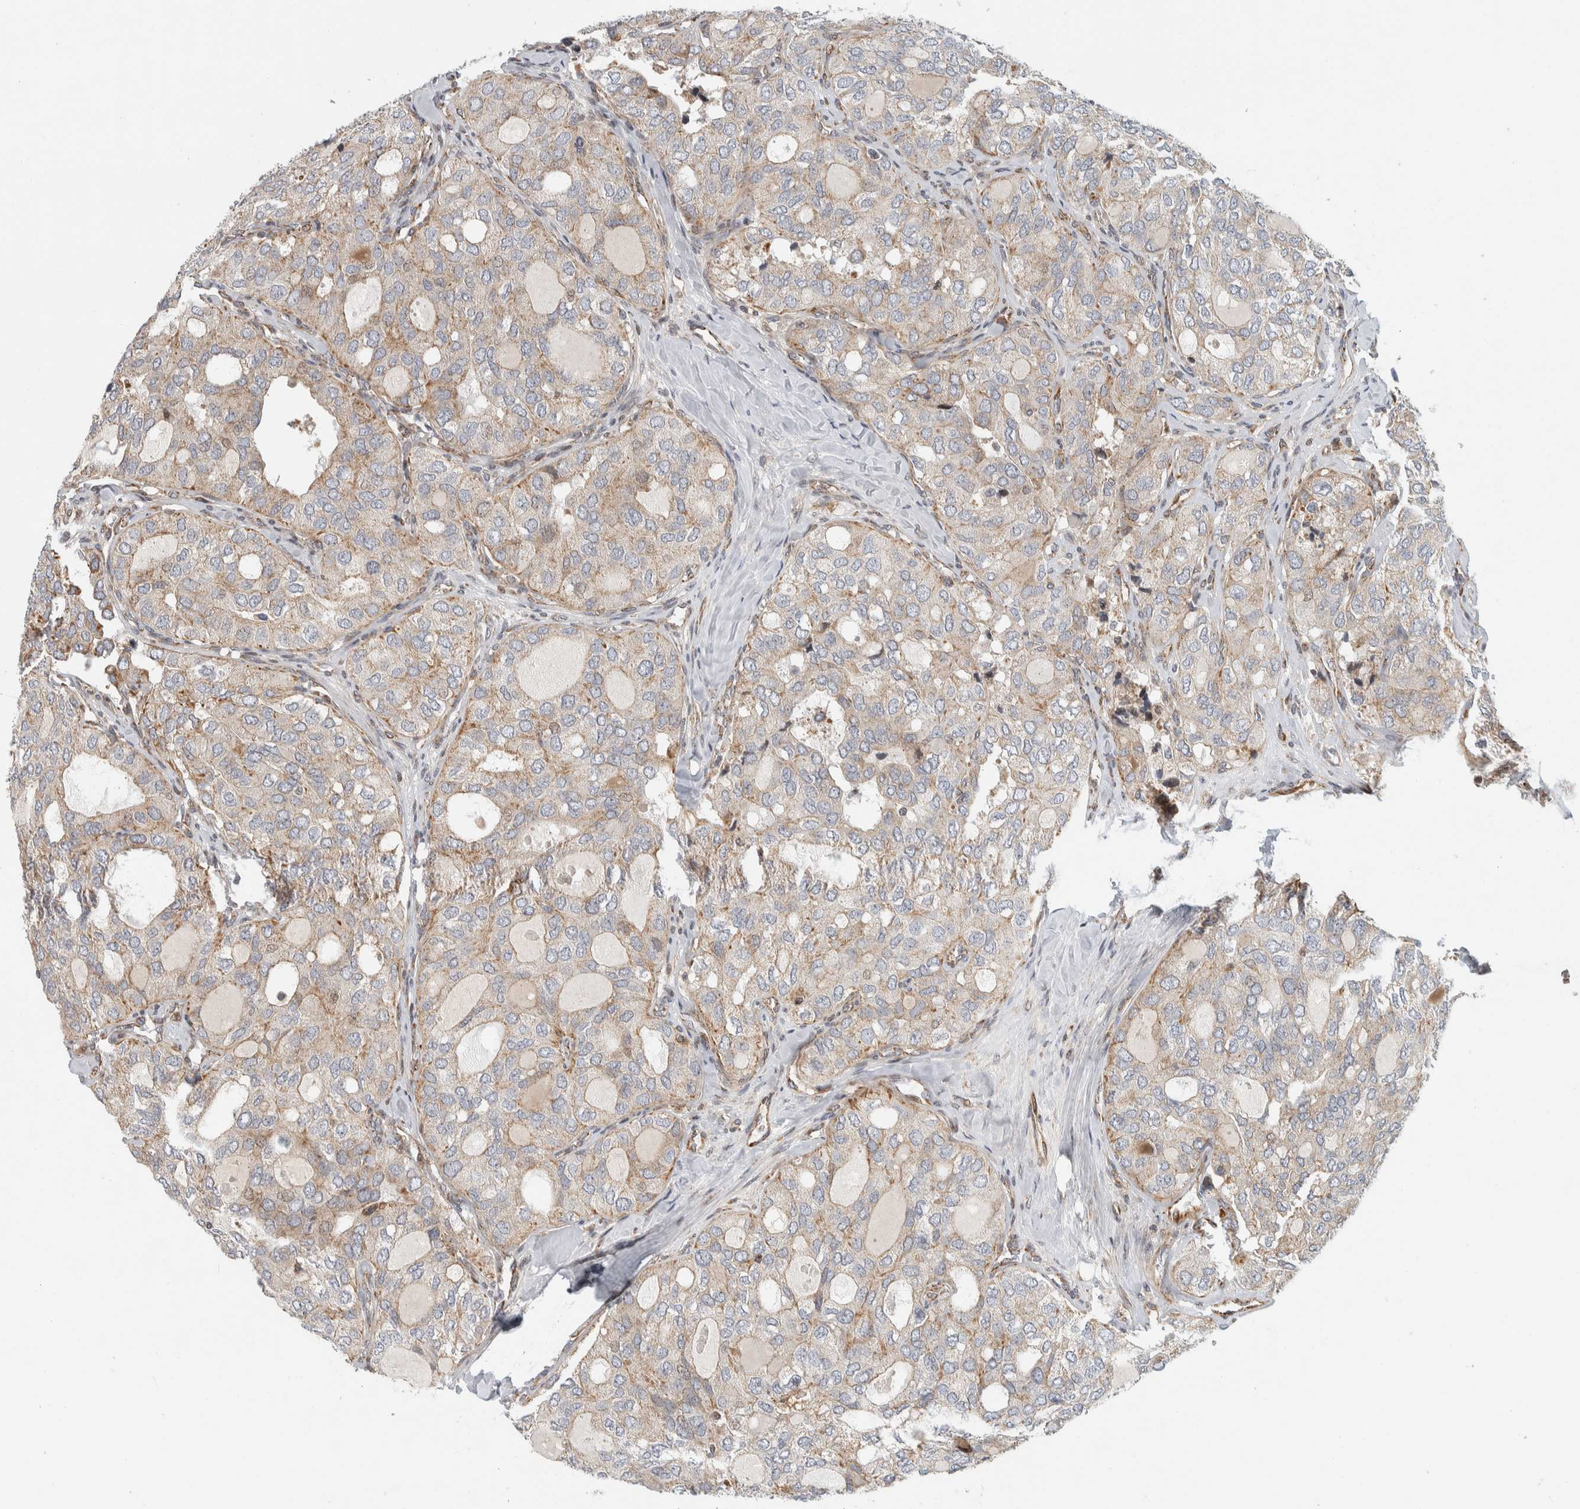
{"staining": {"intensity": "weak", "quantity": "25%-75%", "location": "cytoplasmic/membranous"}, "tissue": "thyroid cancer", "cell_type": "Tumor cells", "image_type": "cancer", "snomed": [{"axis": "morphology", "description": "Follicular adenoma carcinoma, NOS"}, {"axis": "topography", "description": "Thyroid gland"}], "caption": "Immunohistochemical staining of thyroid cancer displays low levels of weak cytoplasmic/membranous positivity in approximately 25%-75% of tumor cells.", "gene": "AFP", "patient": {"sex": "male", "age": 75}}